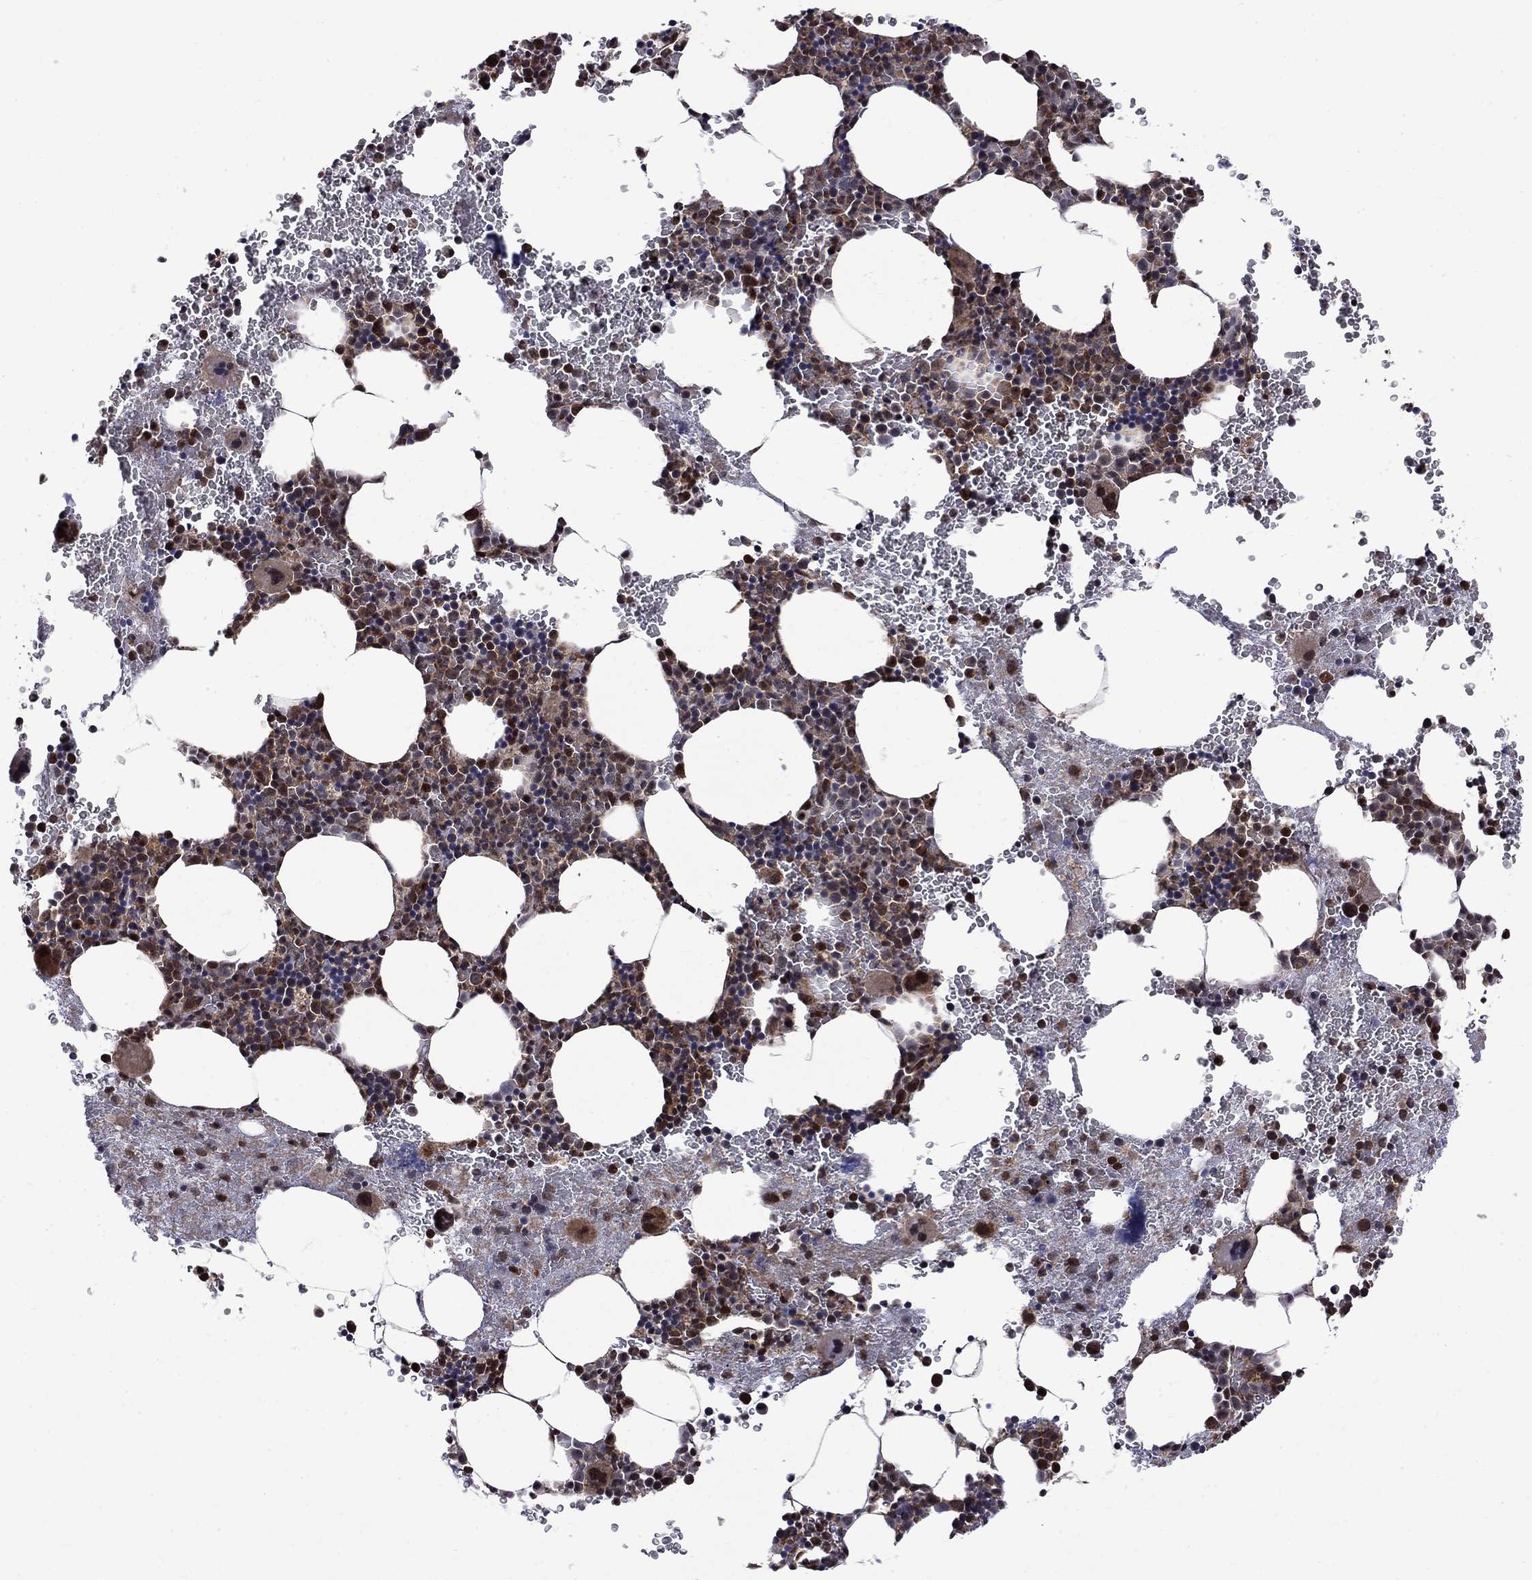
{"staining": {"intensity": "moderate", "quantity": "25%-75%", "location": "cytoplasmic/membranous,nuclear"}, "tissue": "bone marrow", "cell_type": "Hematopoietic cells", "image_type": "normal", "snomed": [{"axis": "morphology", "description": "Normal tissue, NOS"}, {"axis": "topography", "description": "Bone marrow"}], "caption": "High-power microscopy captured an immunohistochemistry (IHC) micrograph of normal bone marrow, revealing moderate cytoplasmic/membranous,nuclear staining in about 25%-75% of hematopoietic cells. (Brightfield microscopy of DAB IHC at high magnification).", "gene": "KPNA3", "patient": {"sex": "male", "age": 50}}